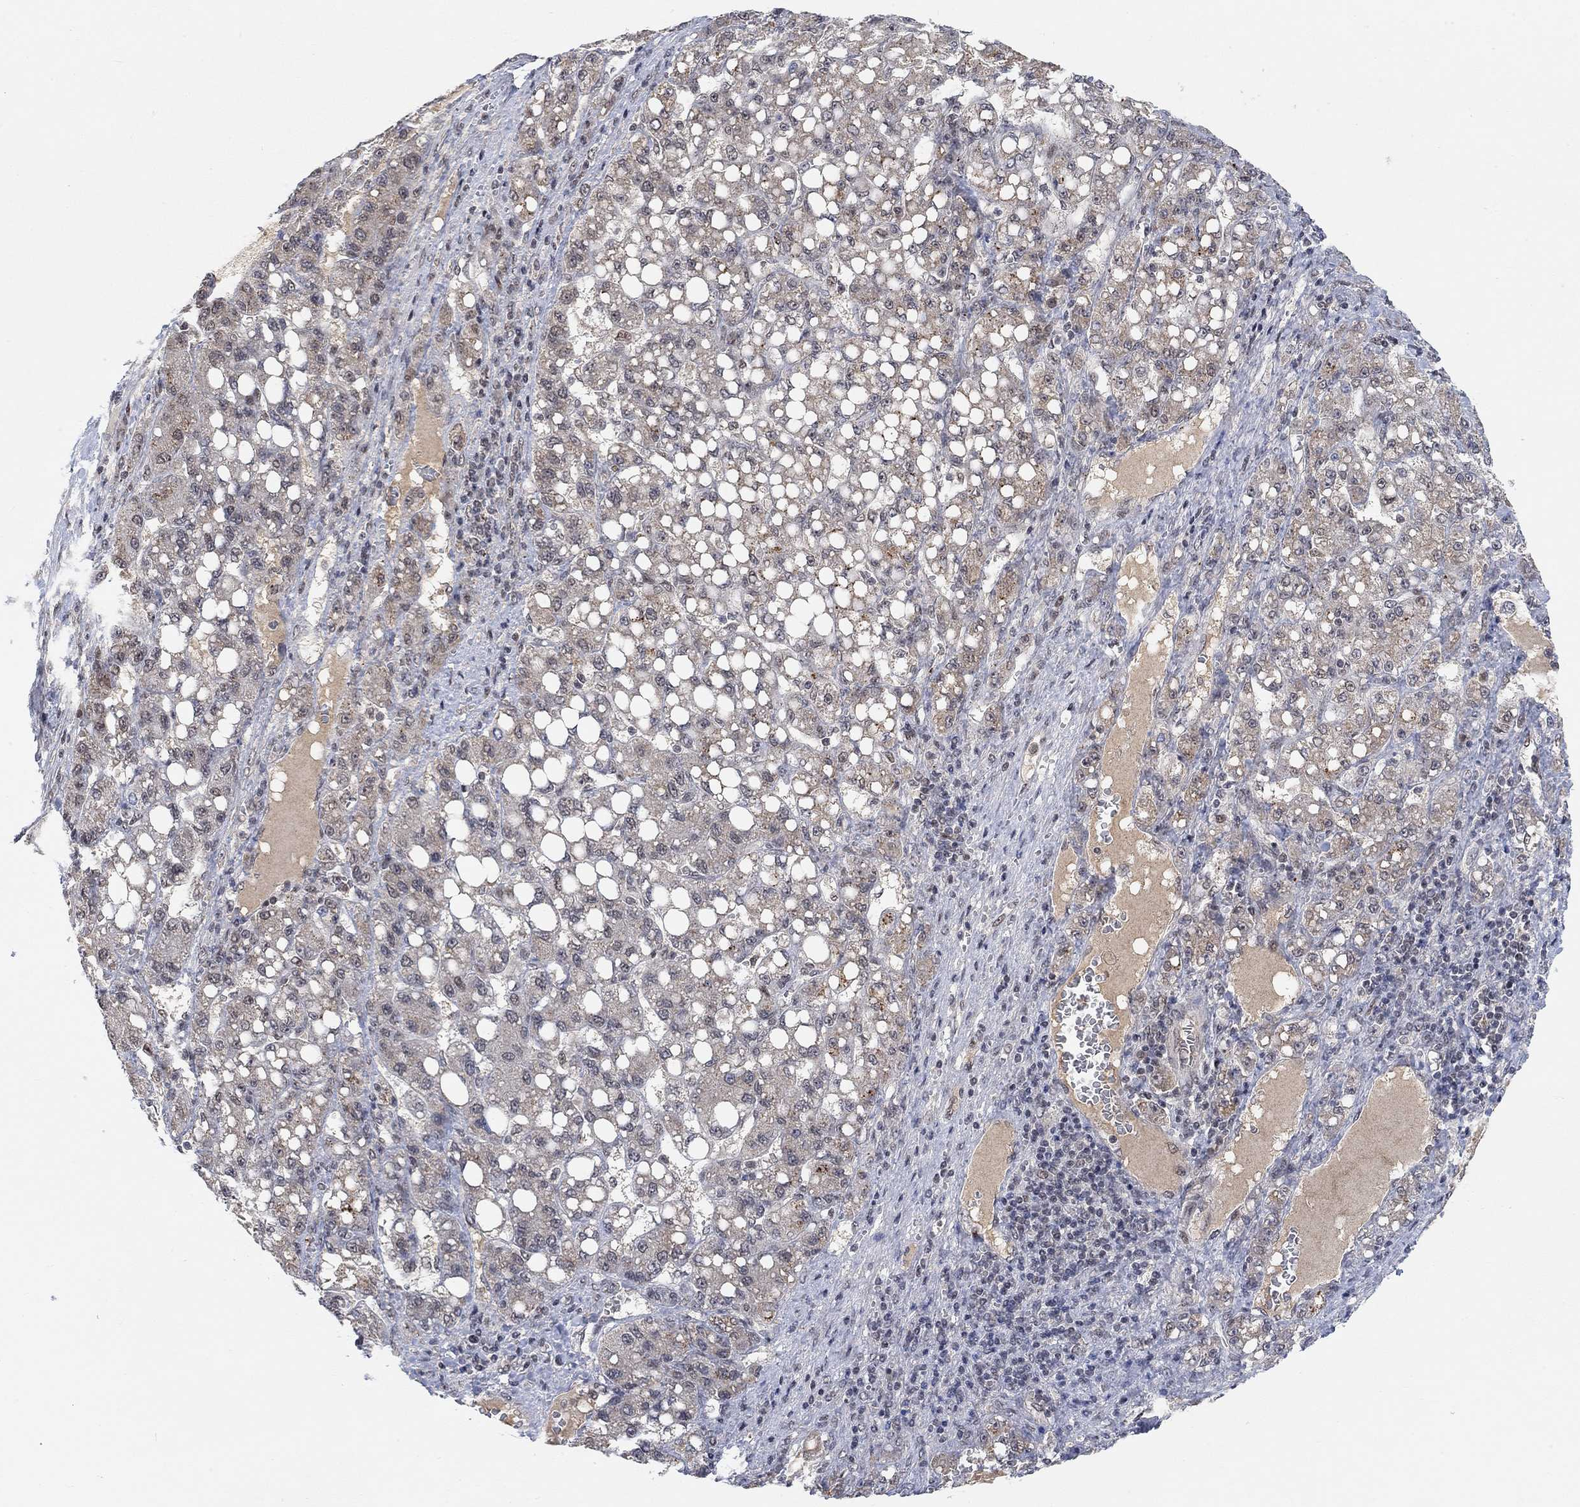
{"staining": {"intensity": "negative", "quantity": "none", "location": "none"}, "tissue": "liver cancer", "cell_type": "Tumor cells", "image_type": "cancer", "snomed": [{"axis": "morphology", "description": "Carcinoma, Hepatocellular, NOS"}, {"axis": "topography", "description": "Liver"}], "caption": "Immunohistochemistry histopathology image of human liver cancer stained for a protein (brown), which reveals no expression in tumor cells.", "gene": "THAP8", "patient": {"sex": "female", "age": 65}}